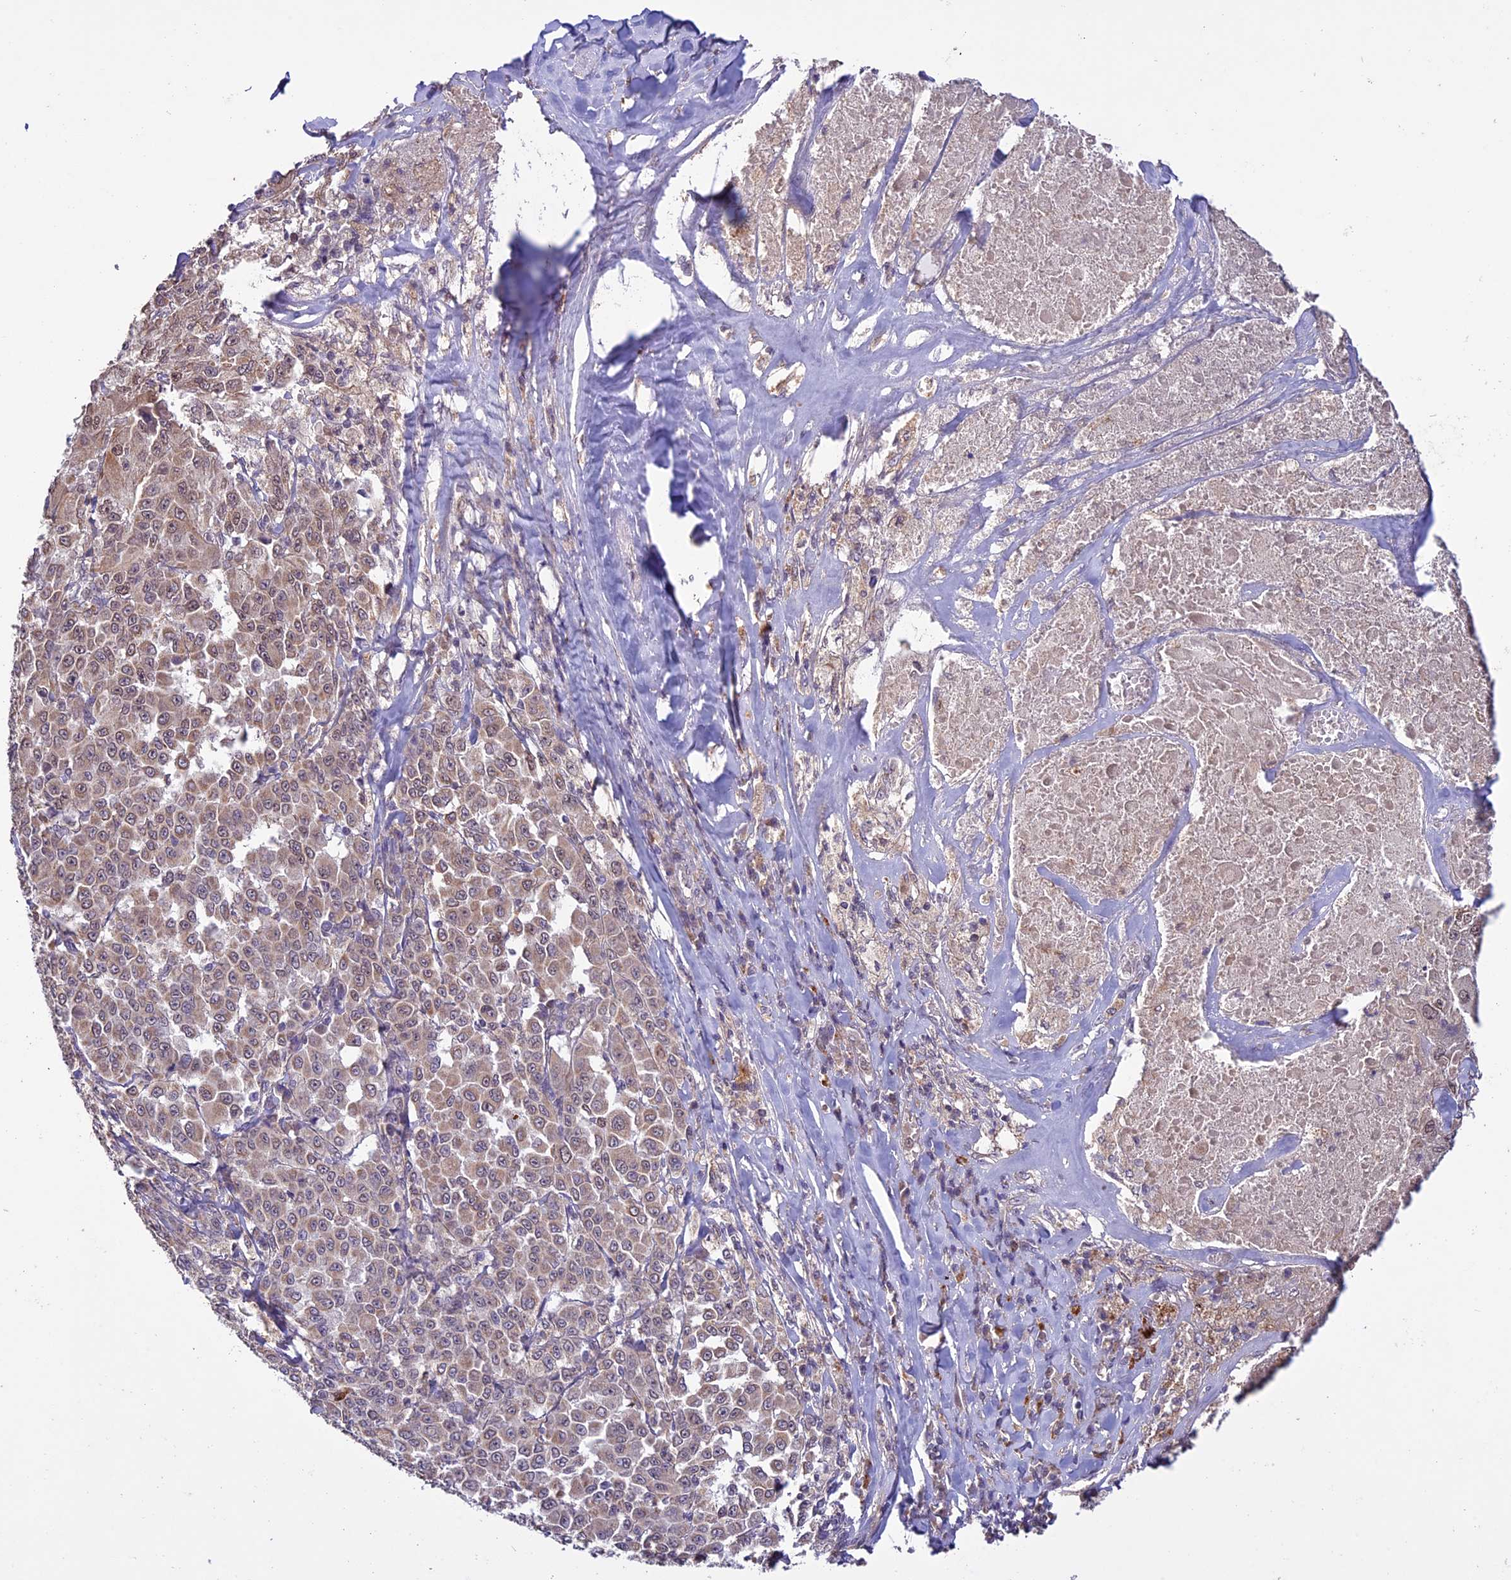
{"staining": {"intensity": "moderate", "quantity": "25%-75%", "location": "nuclear"}, "tissue": "melanoma", "cell_type": "Tumor cells", "image_type": "cancer", "snomed": [{"axis": "morphology", "description": "Malignant melanoma, Metastatic site"}, {"axis": "topography", "description": "Lymph node"}], "caption": "Human malignant melanoma (metastatic site) stained with a brown dye demonstrates moderate nuclear positive expression in approximately 25%-75% of tumor cells.", "gene": "C3orf70", "patient": {"sex": "male", "age": 62}}